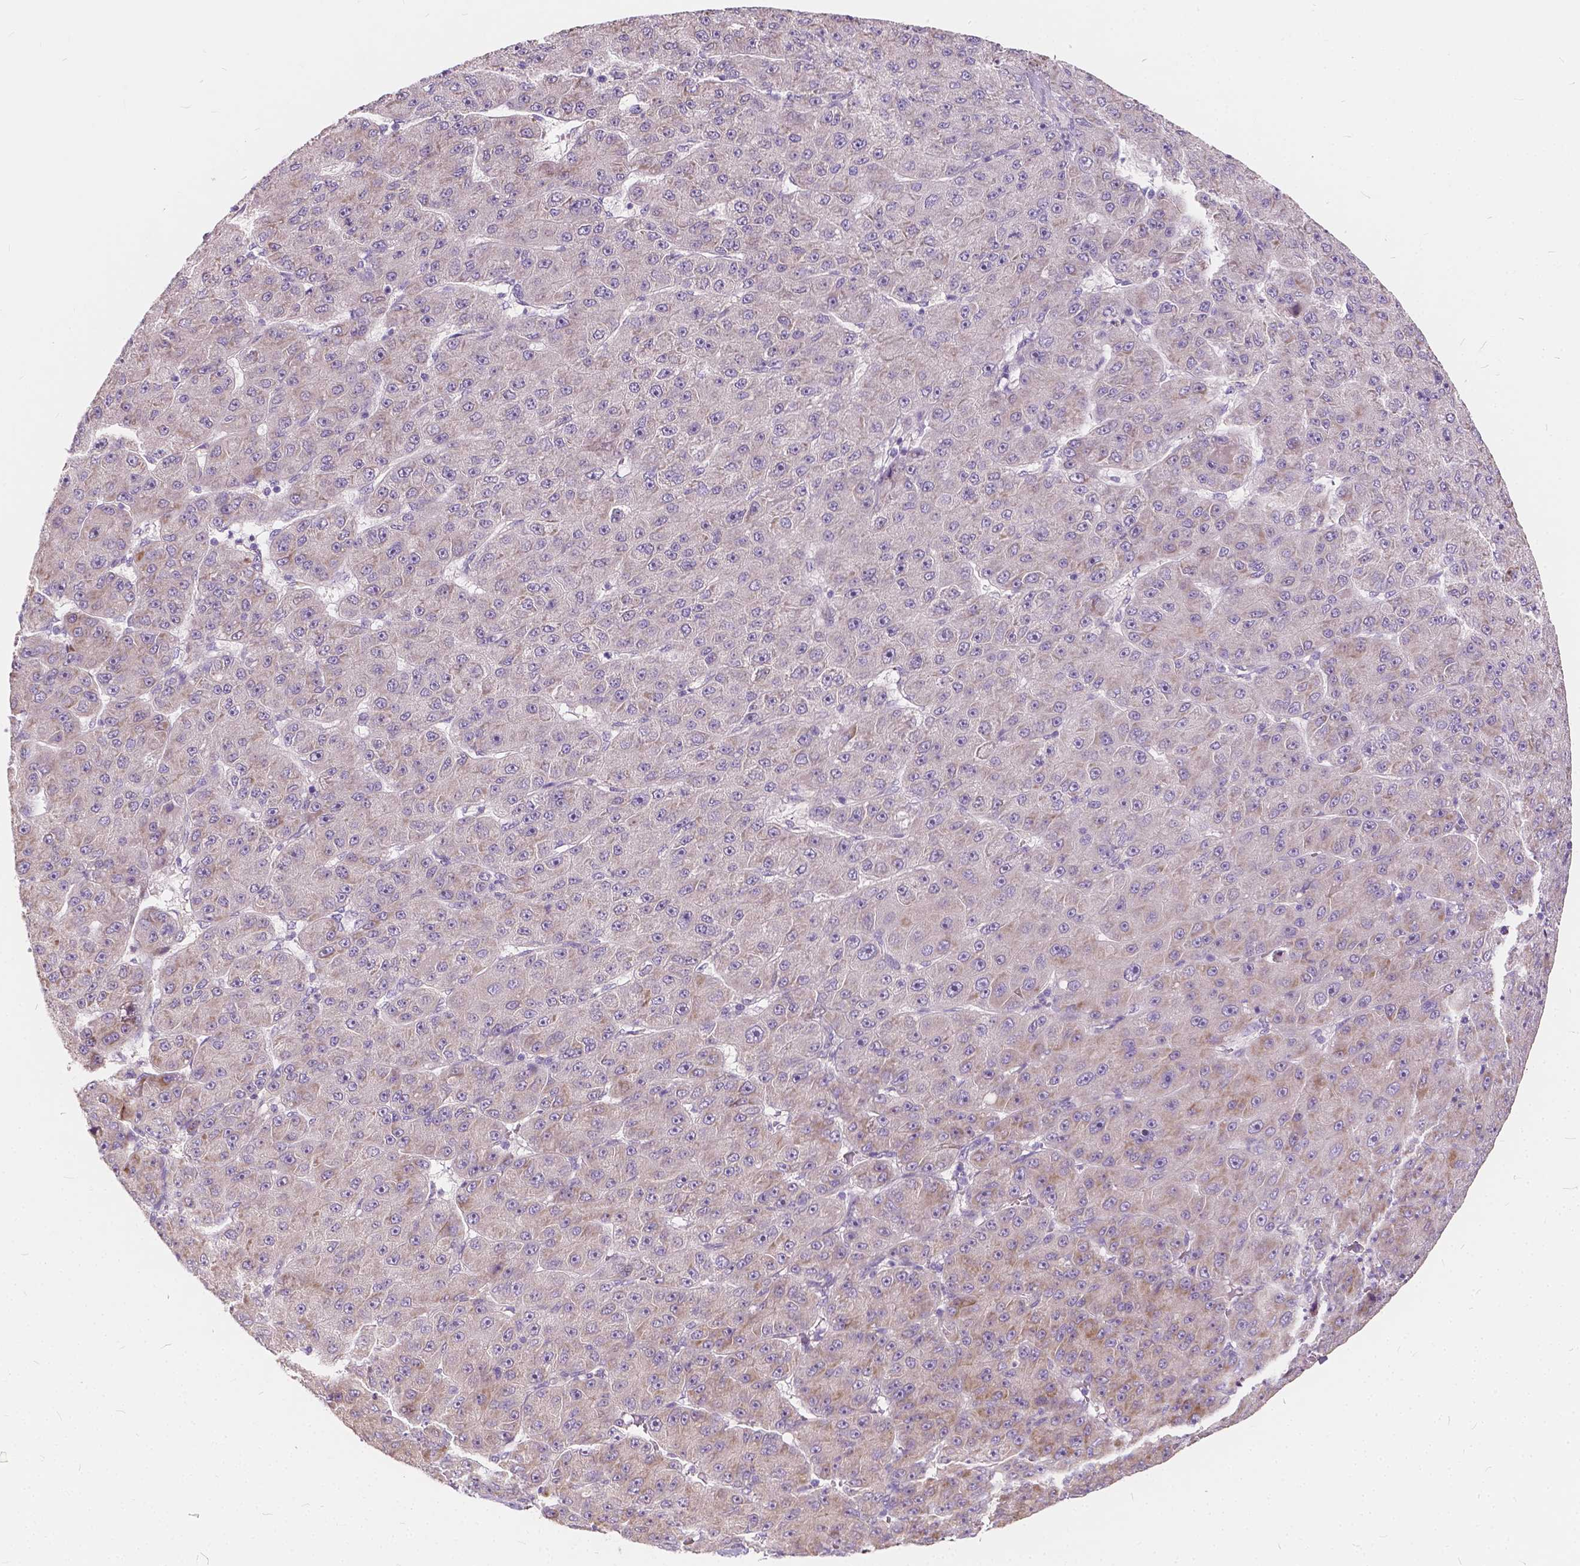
{"staining": {"intensity": "weak", "quantity": "<25%", "location": "cytoplasmic/membranous"}, "tissue": "liver cancer", "cell_type": "Tumor cells", "image_type": "cancer", "snomed": [{"axis": "morphology", "description": "Carcinoma, Hepatocellular, NOS"}, {"axis": "topography", "description": "Liver"}], "caption": "Histopathology image shows no significant protein staining in tumor cells of liver cancer (hepatocellular carcinoma).", "gene": "SLC7A8", "patient": {"sex": "male", "age": 67}}